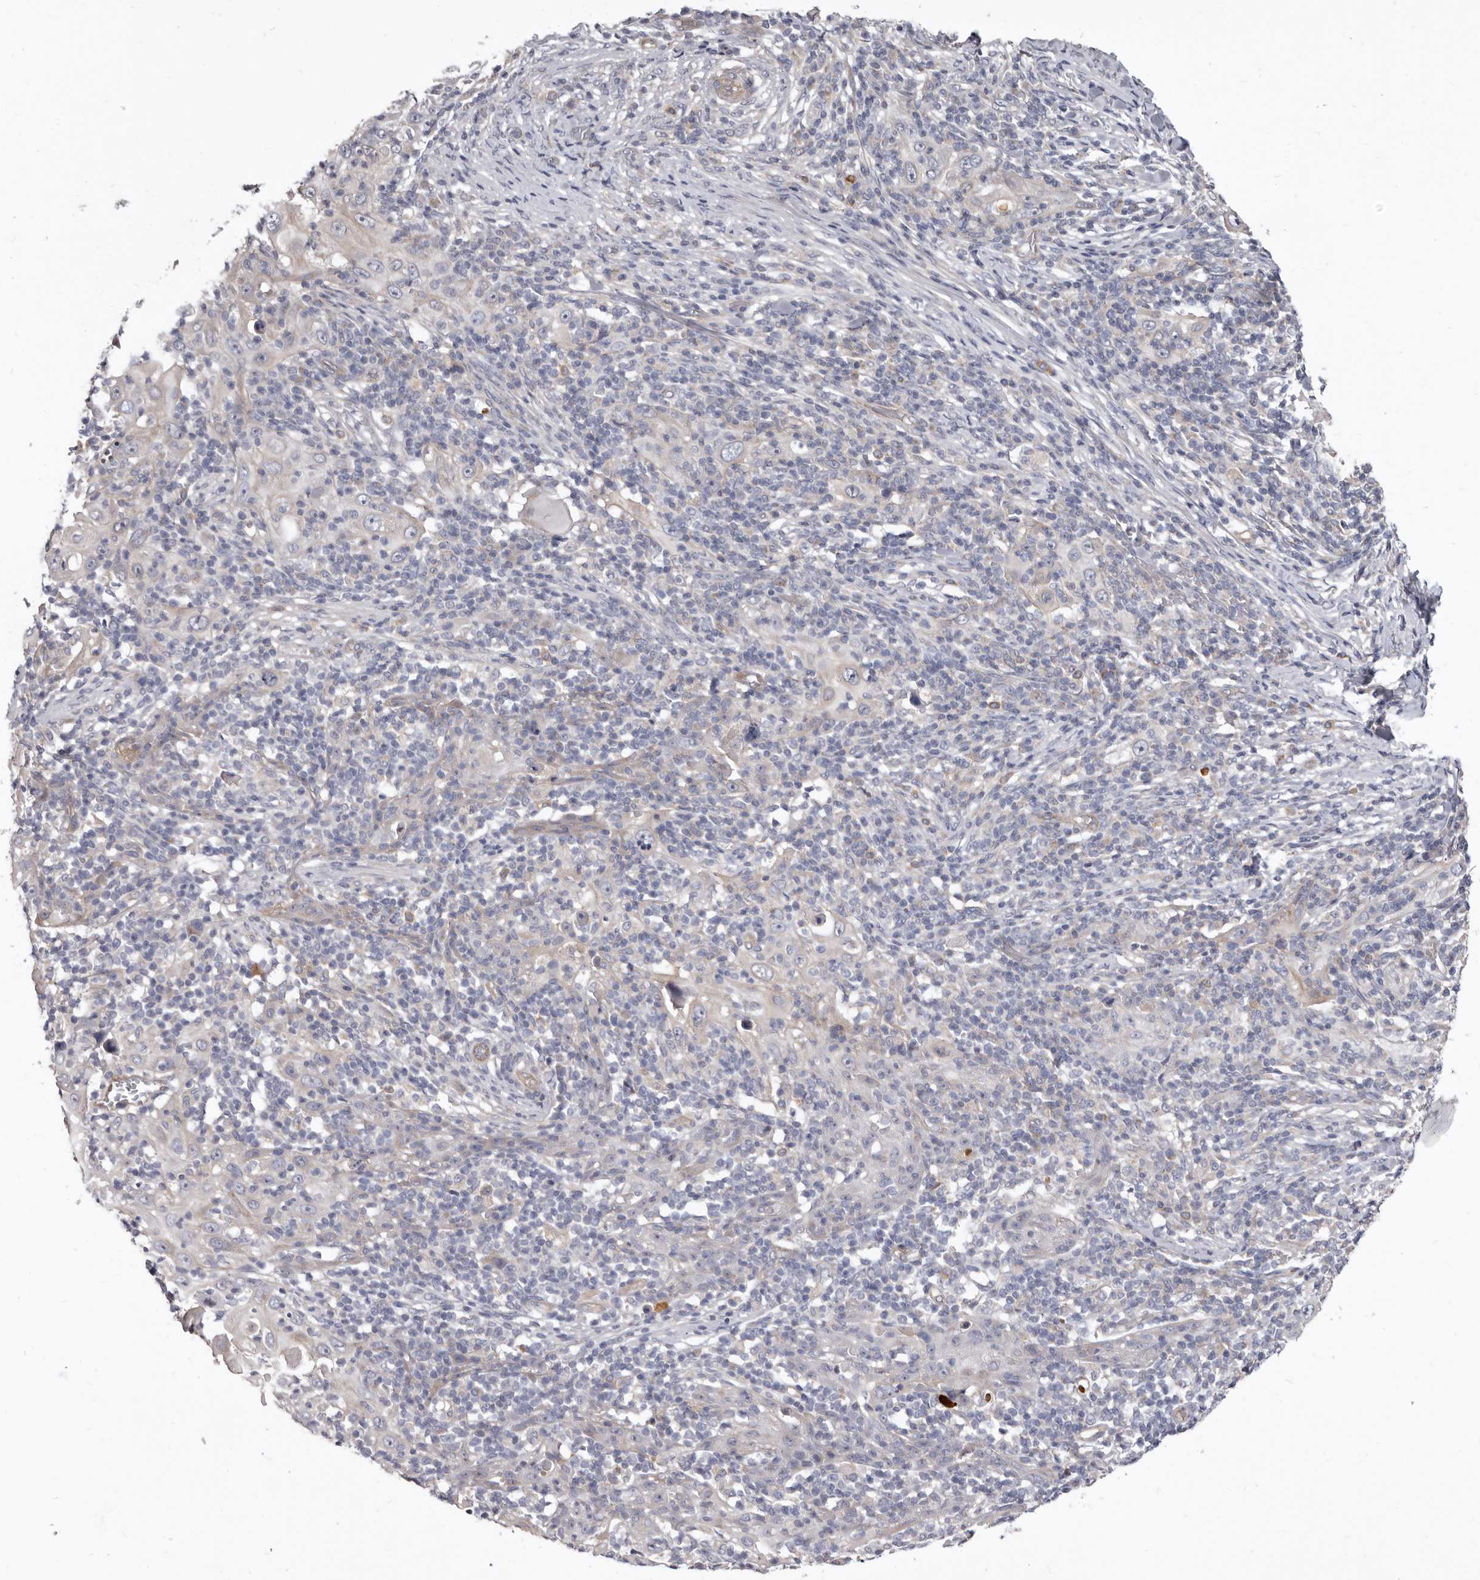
{"staining": {"intensity": "weak", "quantity": "<25%", "location": "cytoplasmic/membranous"}, "tissue": "skin cancer", "cell_type": "Tumor cells", "image_type": "cancer", "snomed": [{"axis": "morphology", "description": "Squamous cell carcinoma, NOS"}, {"axis": "topography", "description": "Skin"}], "caption": "Micrograph shows no significant protein expression in tumor cells of squamous cell carcinoma (skin).", "gene": "FMO2", "patient": {"sex": "female", "age": 88}}